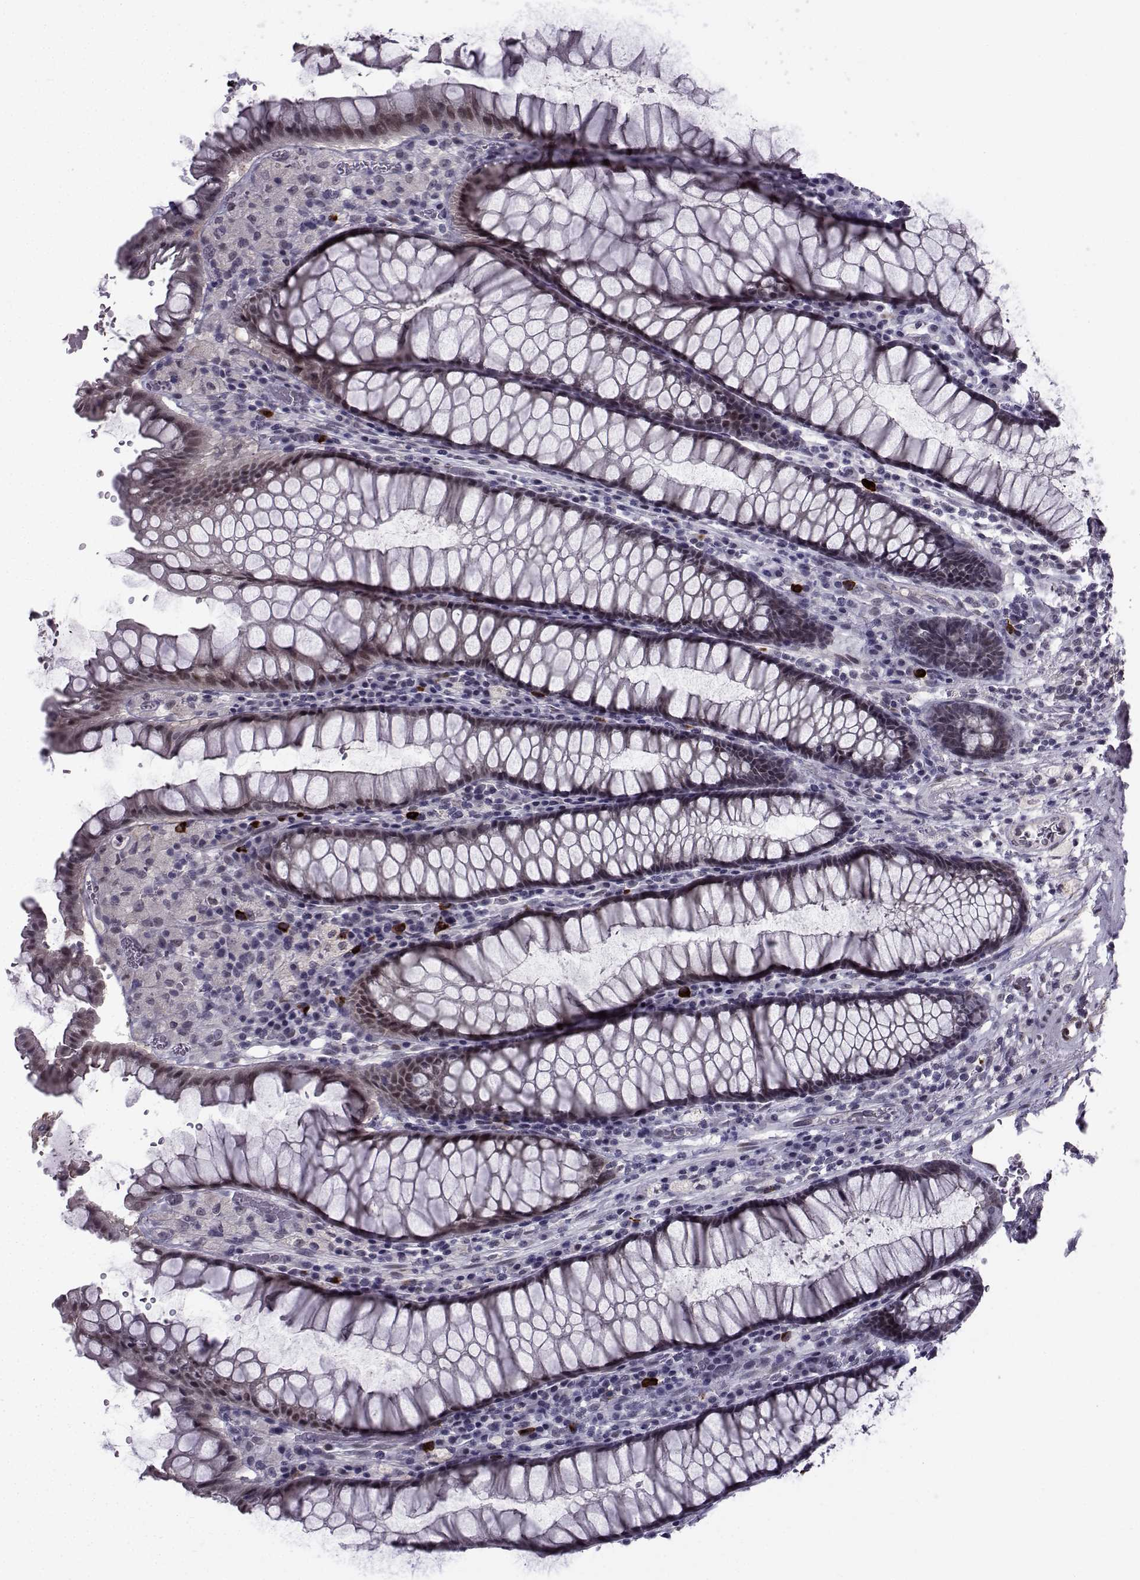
{"staining": {"intensity": "weak", "quantity": "<25%", "location": "nuclear"}, "tissue": "rectum", "cell_type": "Glandular cells", "image_type": "normal", "snomed": [{"axis": "morphology", "description": "Normal tissue, NOS"}, {"axis": "topography", "description": "Rectum"}], "caption": "This is an immunohistochemistry micrograph of benign rectum. There is no expression in glandular cells.", "gene": "RBM24", "patient": {"sex": "female", "age": 68}}